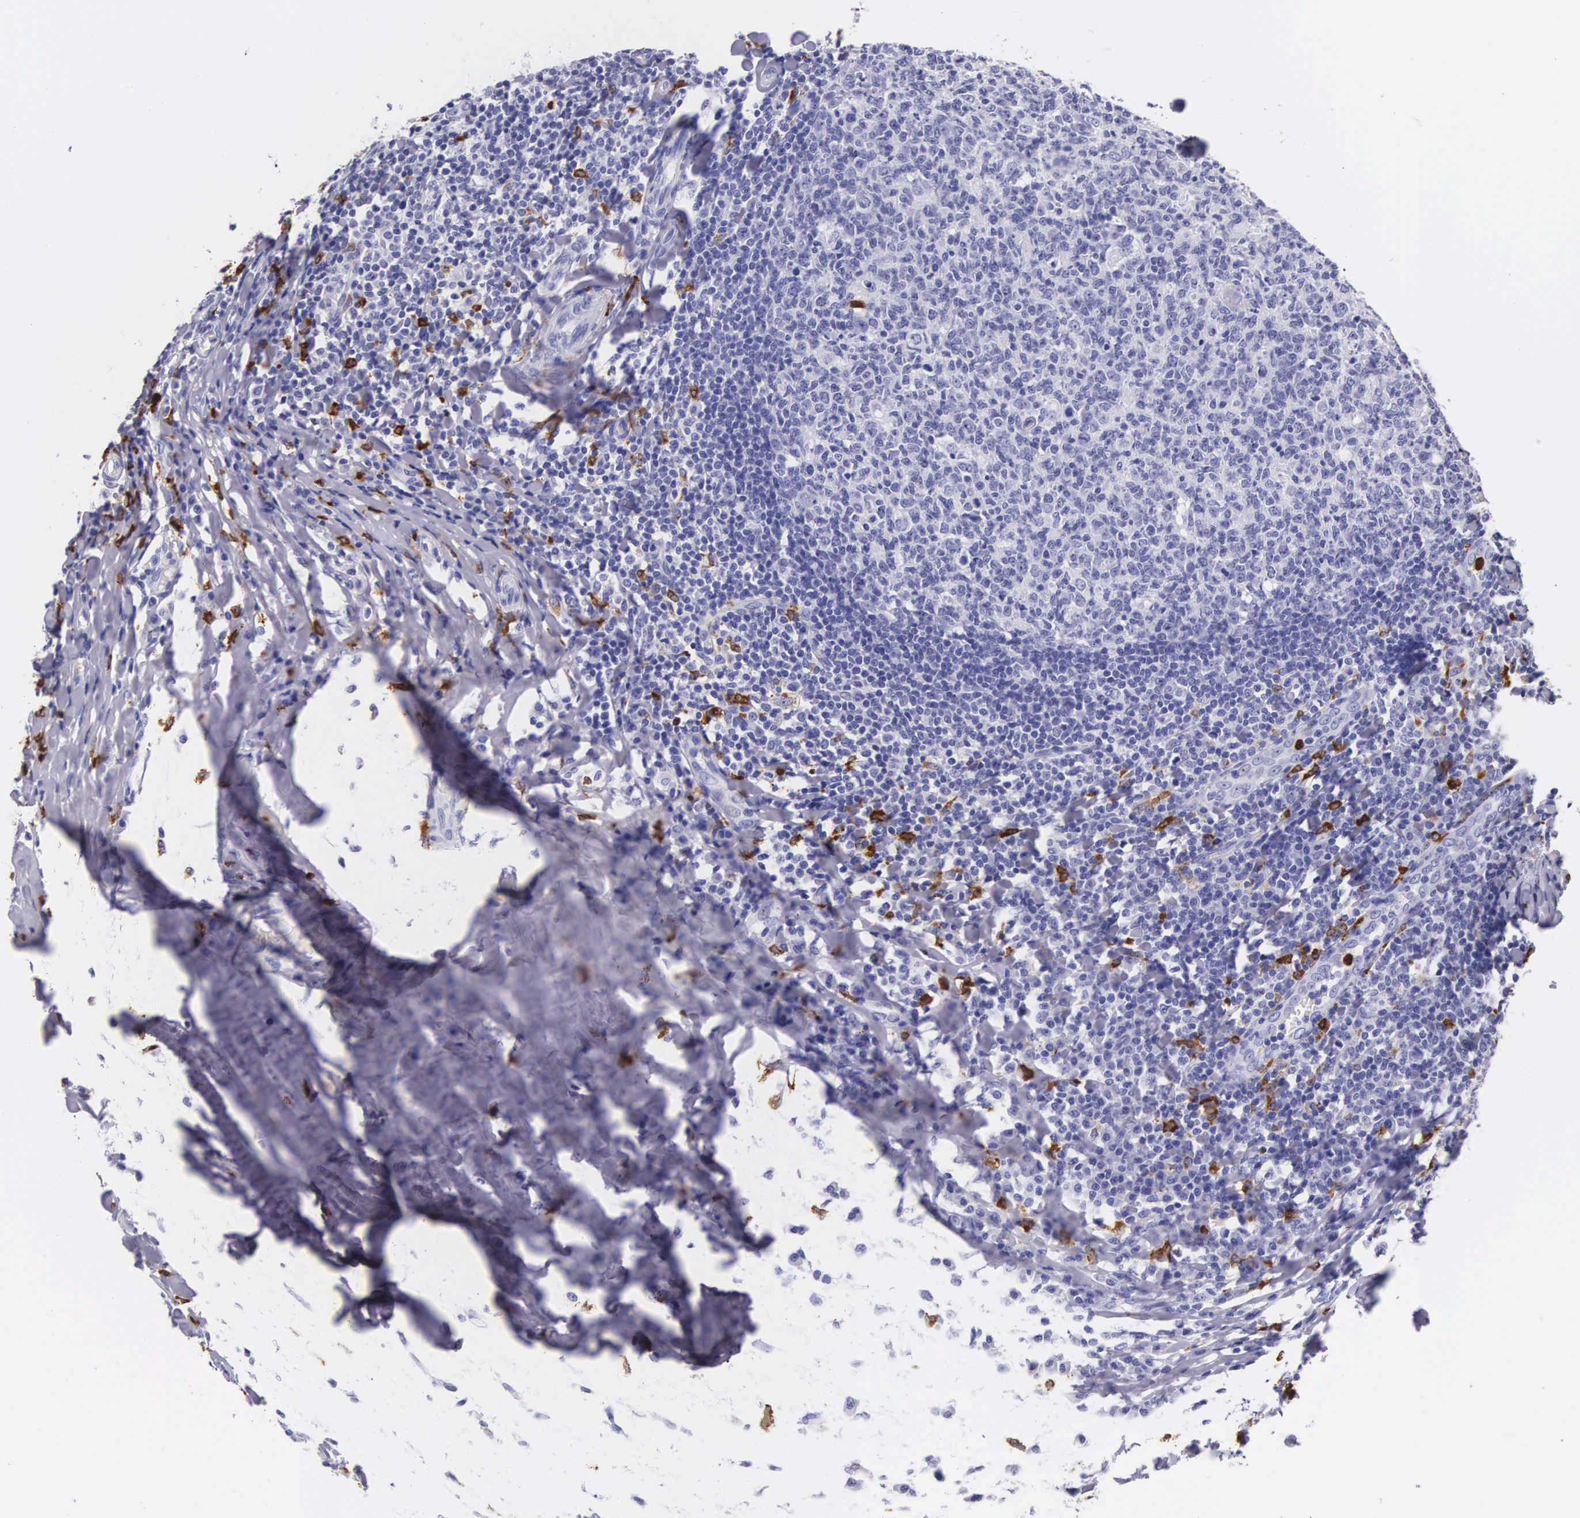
{"staining": {"intensity": "negative", "quantity": "none", "location": "none"}, "tissue": "tonsil", "cell_type": "Germinal center cells", "image_type": "normal", "snomed": [{"axis": "morphology", "description": "Normal tissue, NOS"}, {"axis": "topography", "description": "Tonsil"}], "caption": "This is a histopathology image of immunohistochemistry staining of unremarkable tonsil, which shows no staining in germinal center cells.", "gene": "FCN1", "patient": {"sex": "male", "age": 6}}